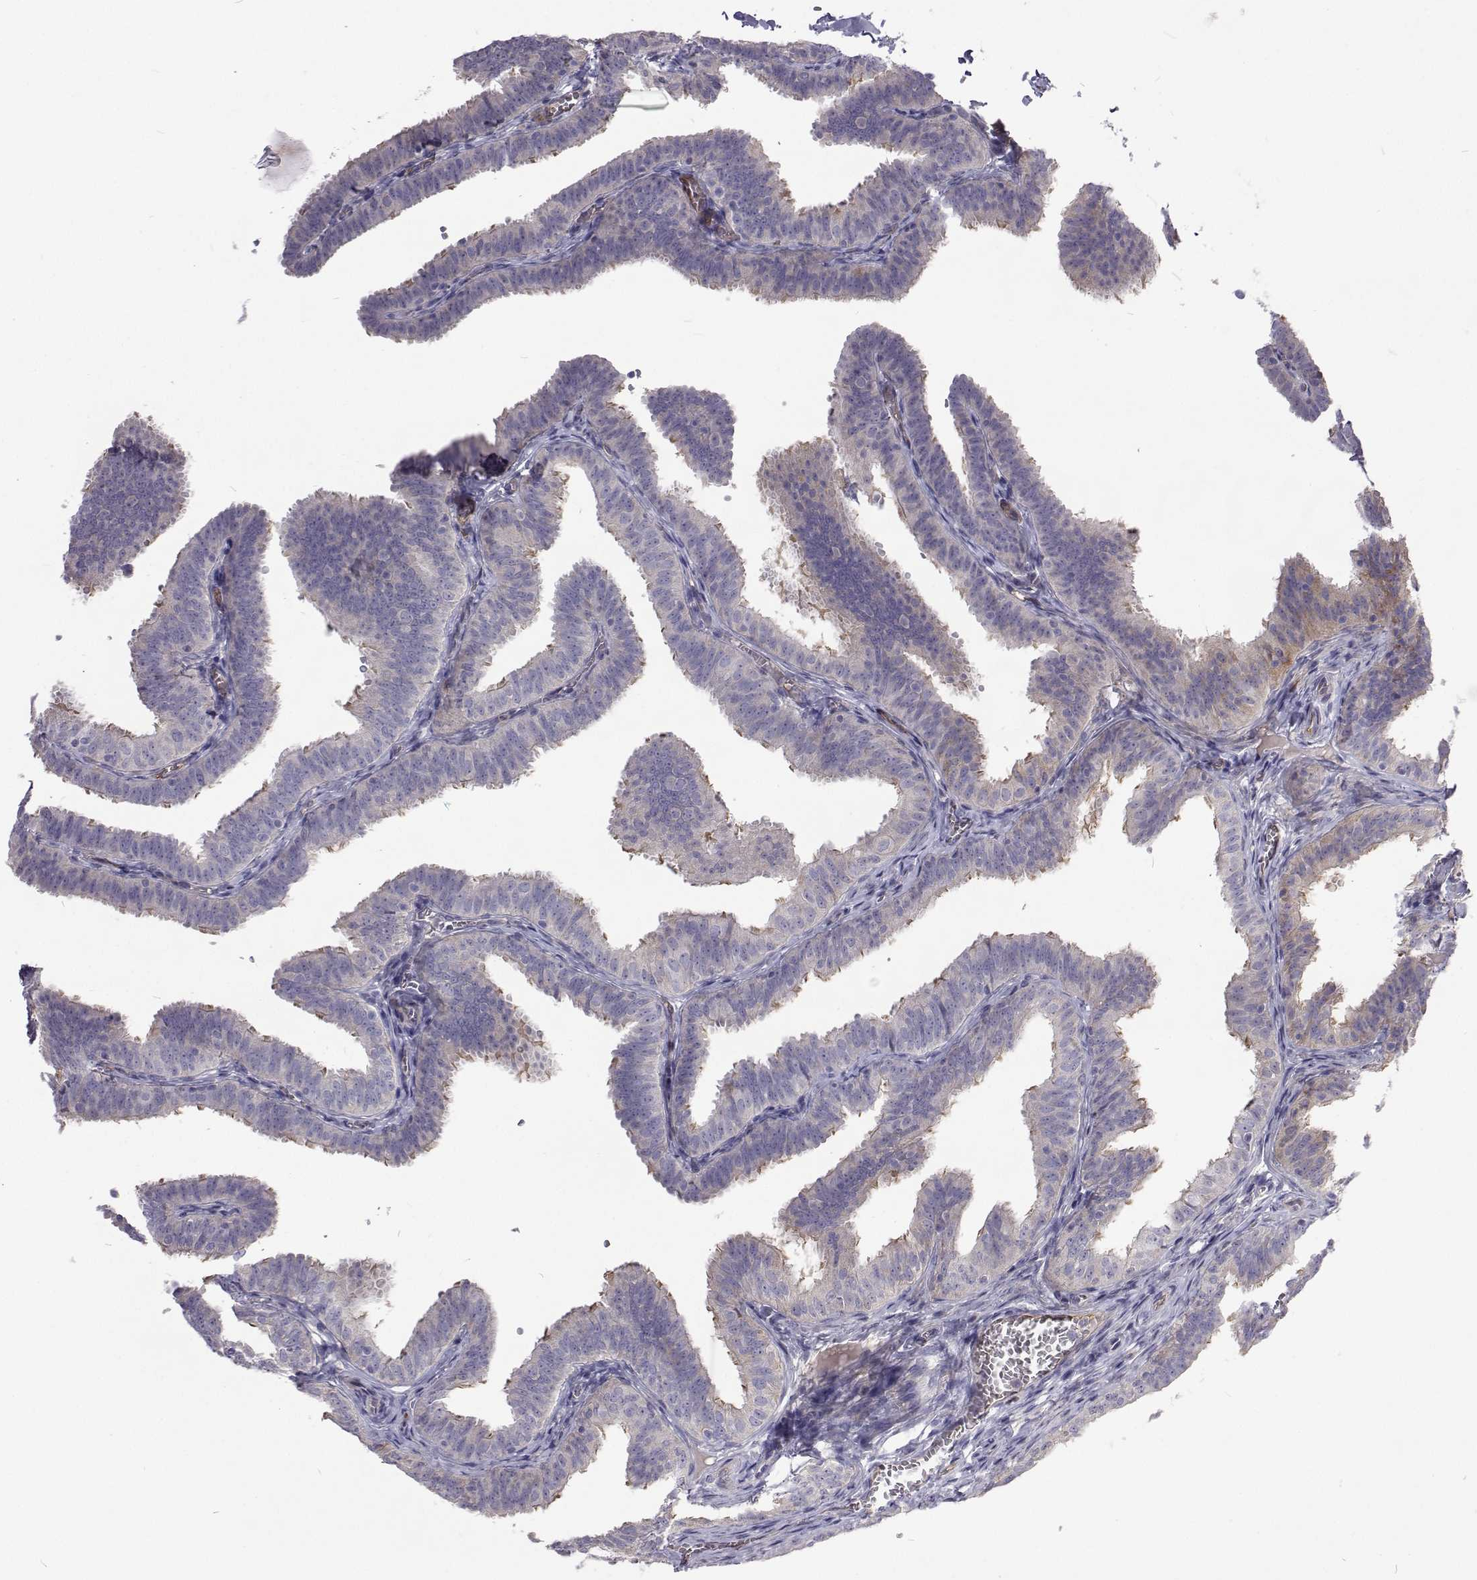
{"staining": {"intensity": "negative", "quantity": "none", "location": "none"}, "tissue": "fallopian tube", "cell_type": "Glandular cells", "image_type": "normal", "snomed": [{"axis": "morphology", "description": "Normal tissue, NOS"}, {"axis": "topography", "description": "Fallopian tube"}], "caption": "The micrograph displays no significant staining in glandular cells of fallopian tube.", "gene": "NPR3", "patient": {"sex": "female", "age": 25}}